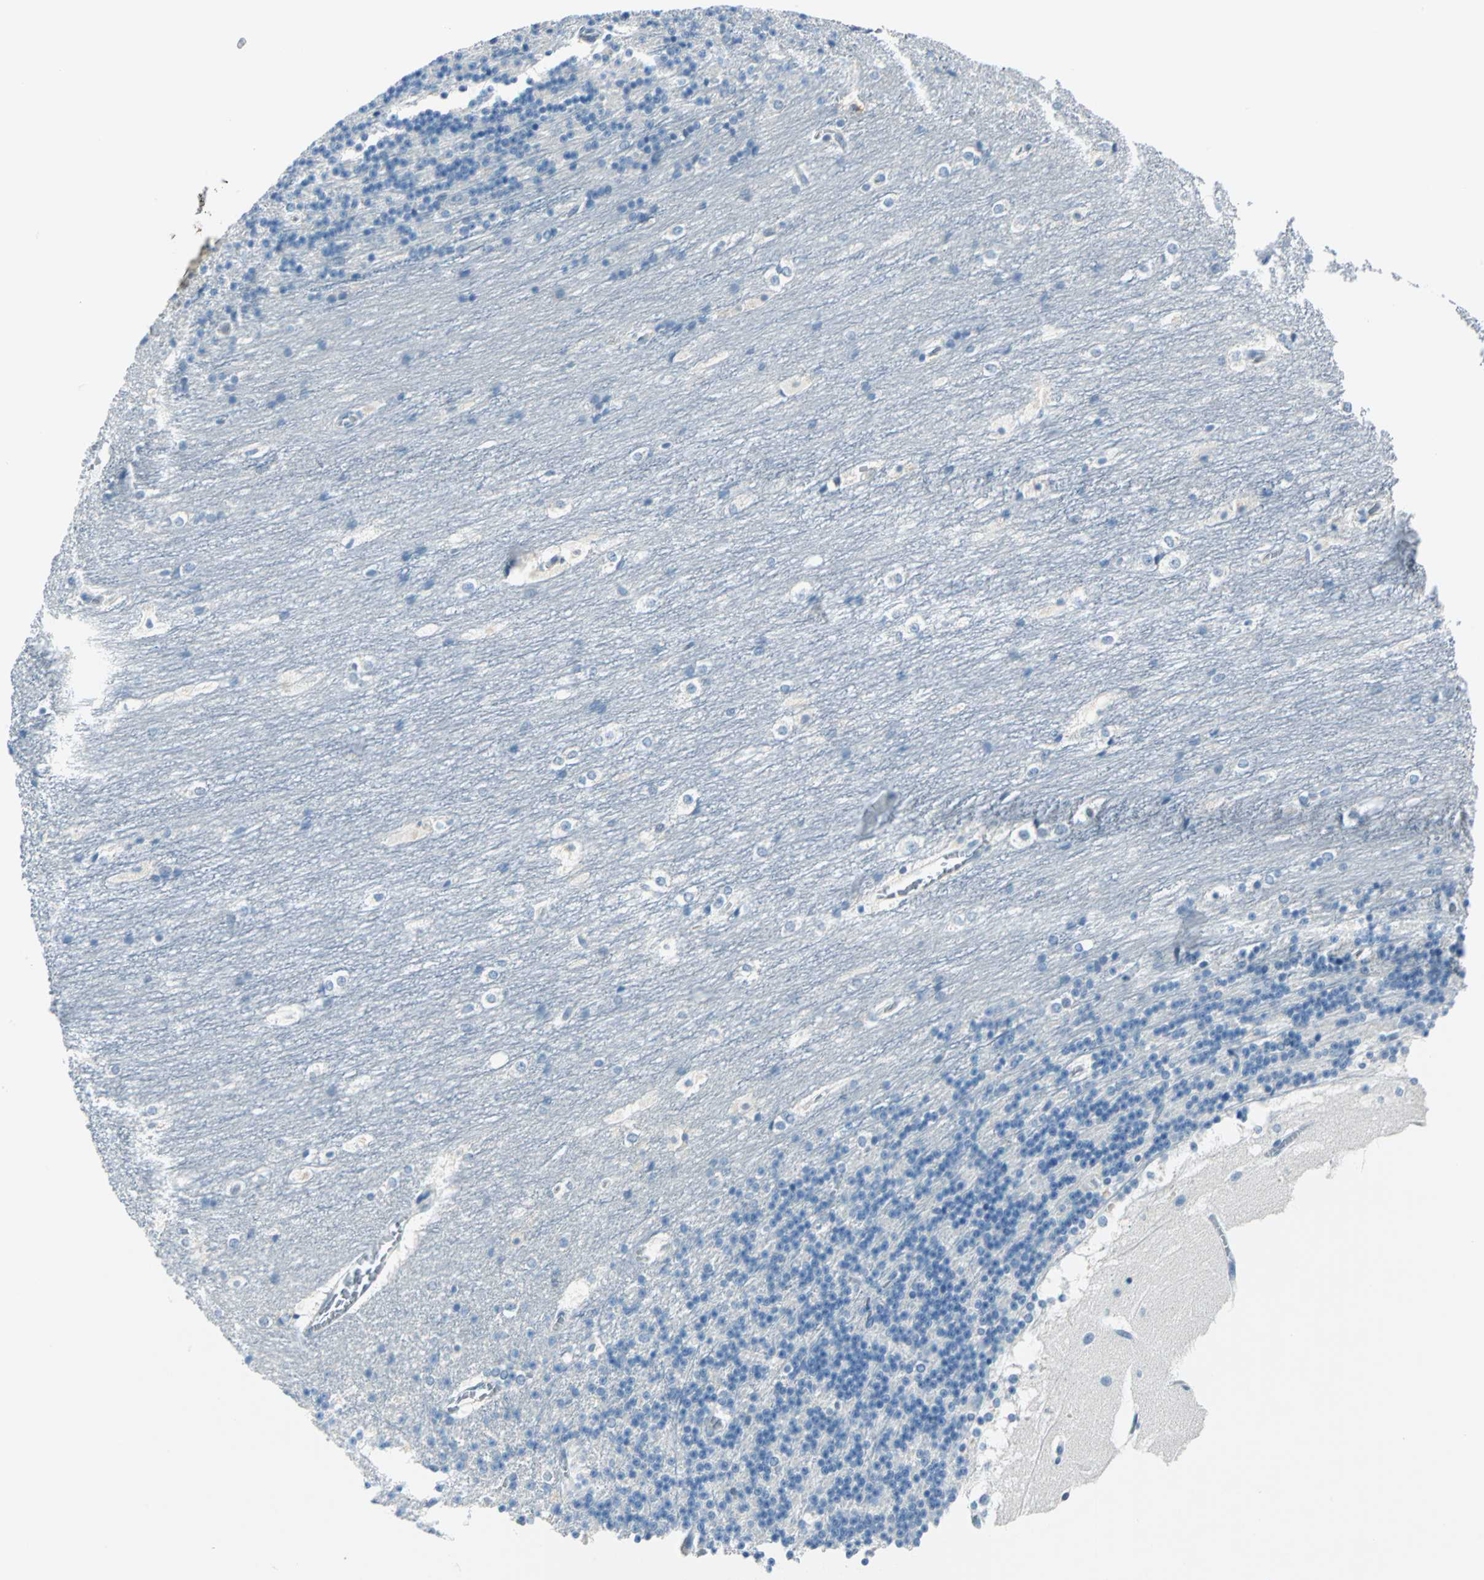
{"staining": {"intensity": "negative", "quantity": "none", "location": "none"}, "tissue": "cerebellum", "cell_type": "Cells in granular layer", "image_type": "normal", "snomed": [{"axis": "morphology", "description": "Normal tissue, NOS"}, {"axis": "topography", "description": "Cerebellum"}], "caption": "DAB immunohistochemical staining of normal cerebellum displays no significant staining in cells in granular layer.", "gene": "AKR1A1", "patient": {"sex": "female", "age": 19}}